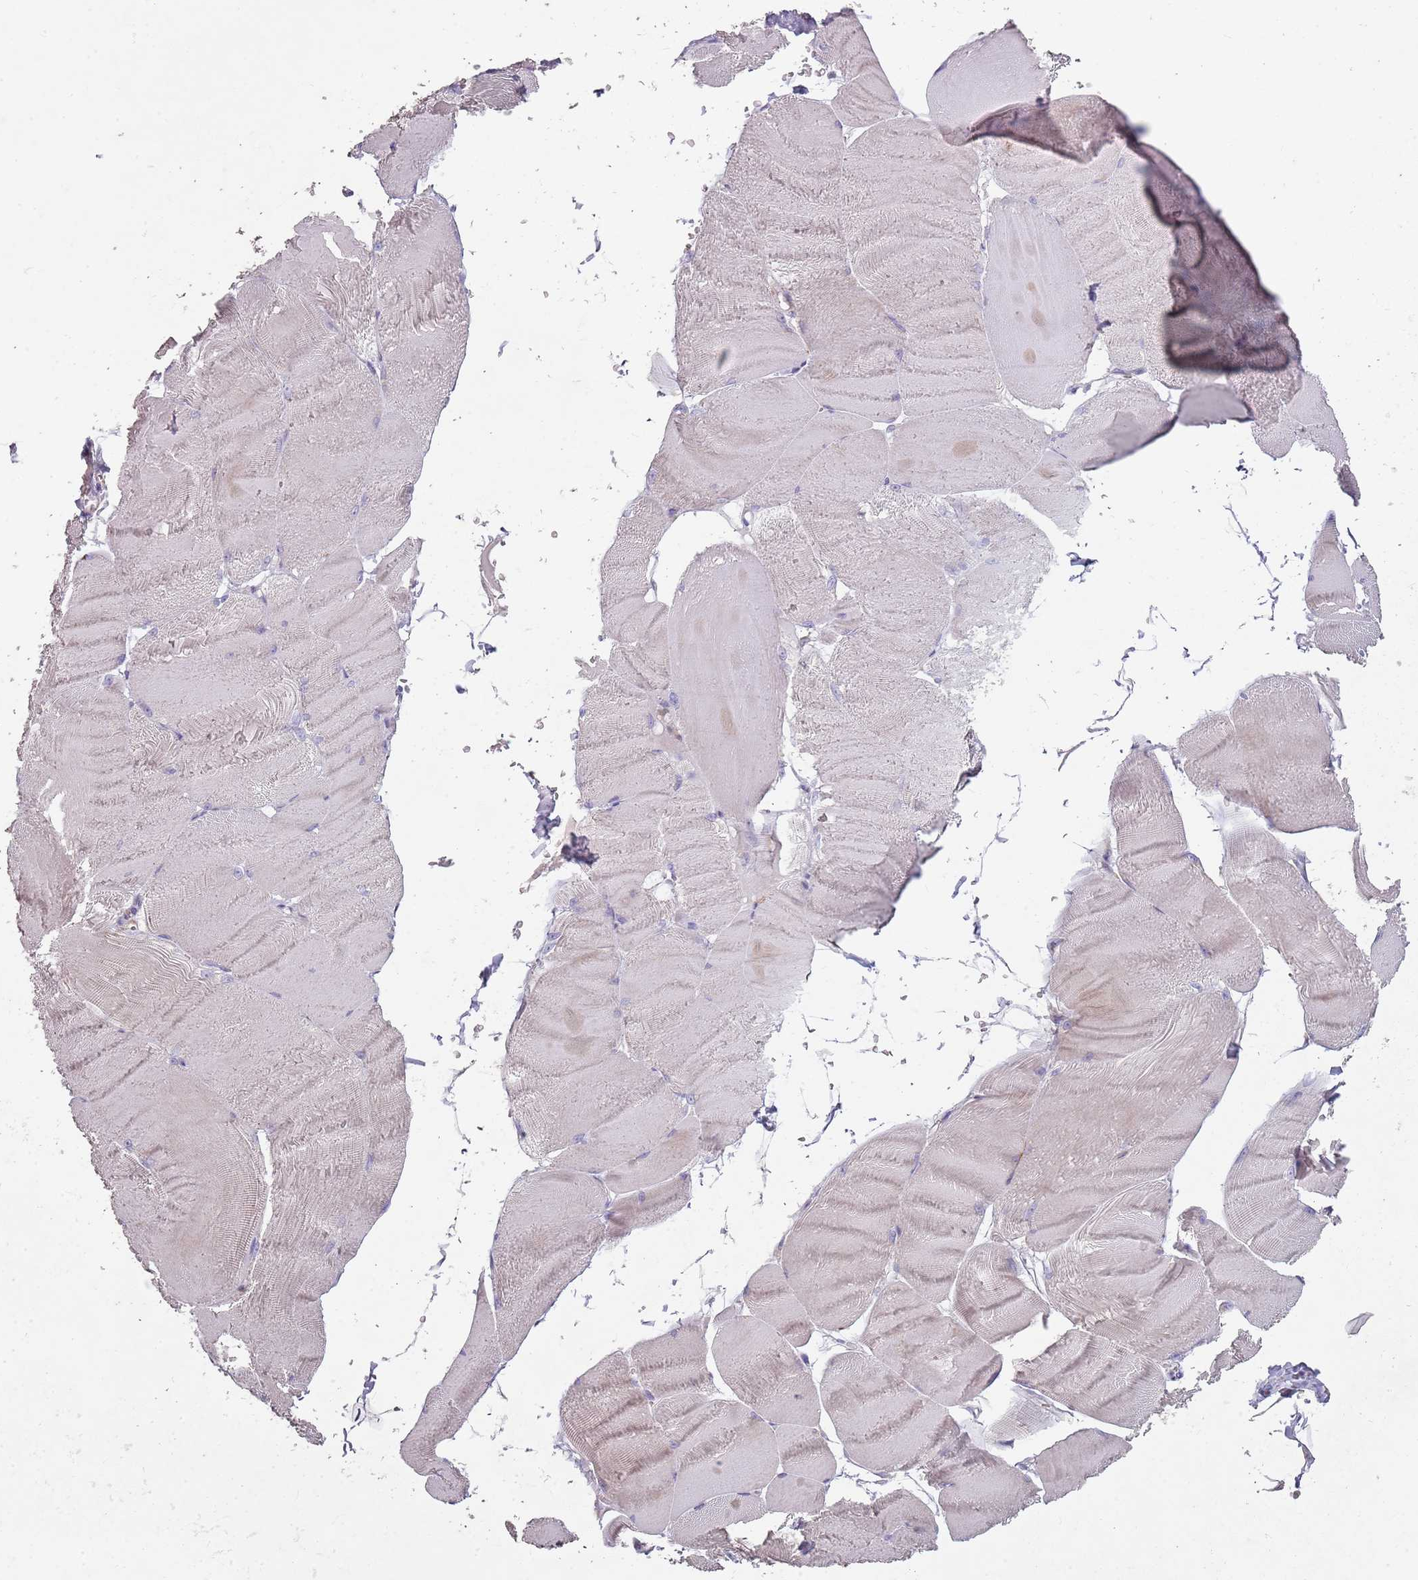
{"staining": {"intensity": "negative", "quantity": "none", "location": "none"}, "tissue": "skeletal muscle", "cell_type": "Myocytes", "image_type": "normal", "snomed": [{"axis": "morphology", "description": "Normal tissue, NOS"}, {"axis": "morphology", "description": "Basal cell carcinoma"}, {"axis": "topography", "description": "Skeletal muscle"}], "caption": "Myocytes show no significant protein expression in benign skeletal muscle. (DAB (3,3'-diaminobenzidine) immunohistochemistry (IHC) with hematoxylin counter stain).", "gene": "ZNF583", "patient": {"sex": "female", "age": 64}}